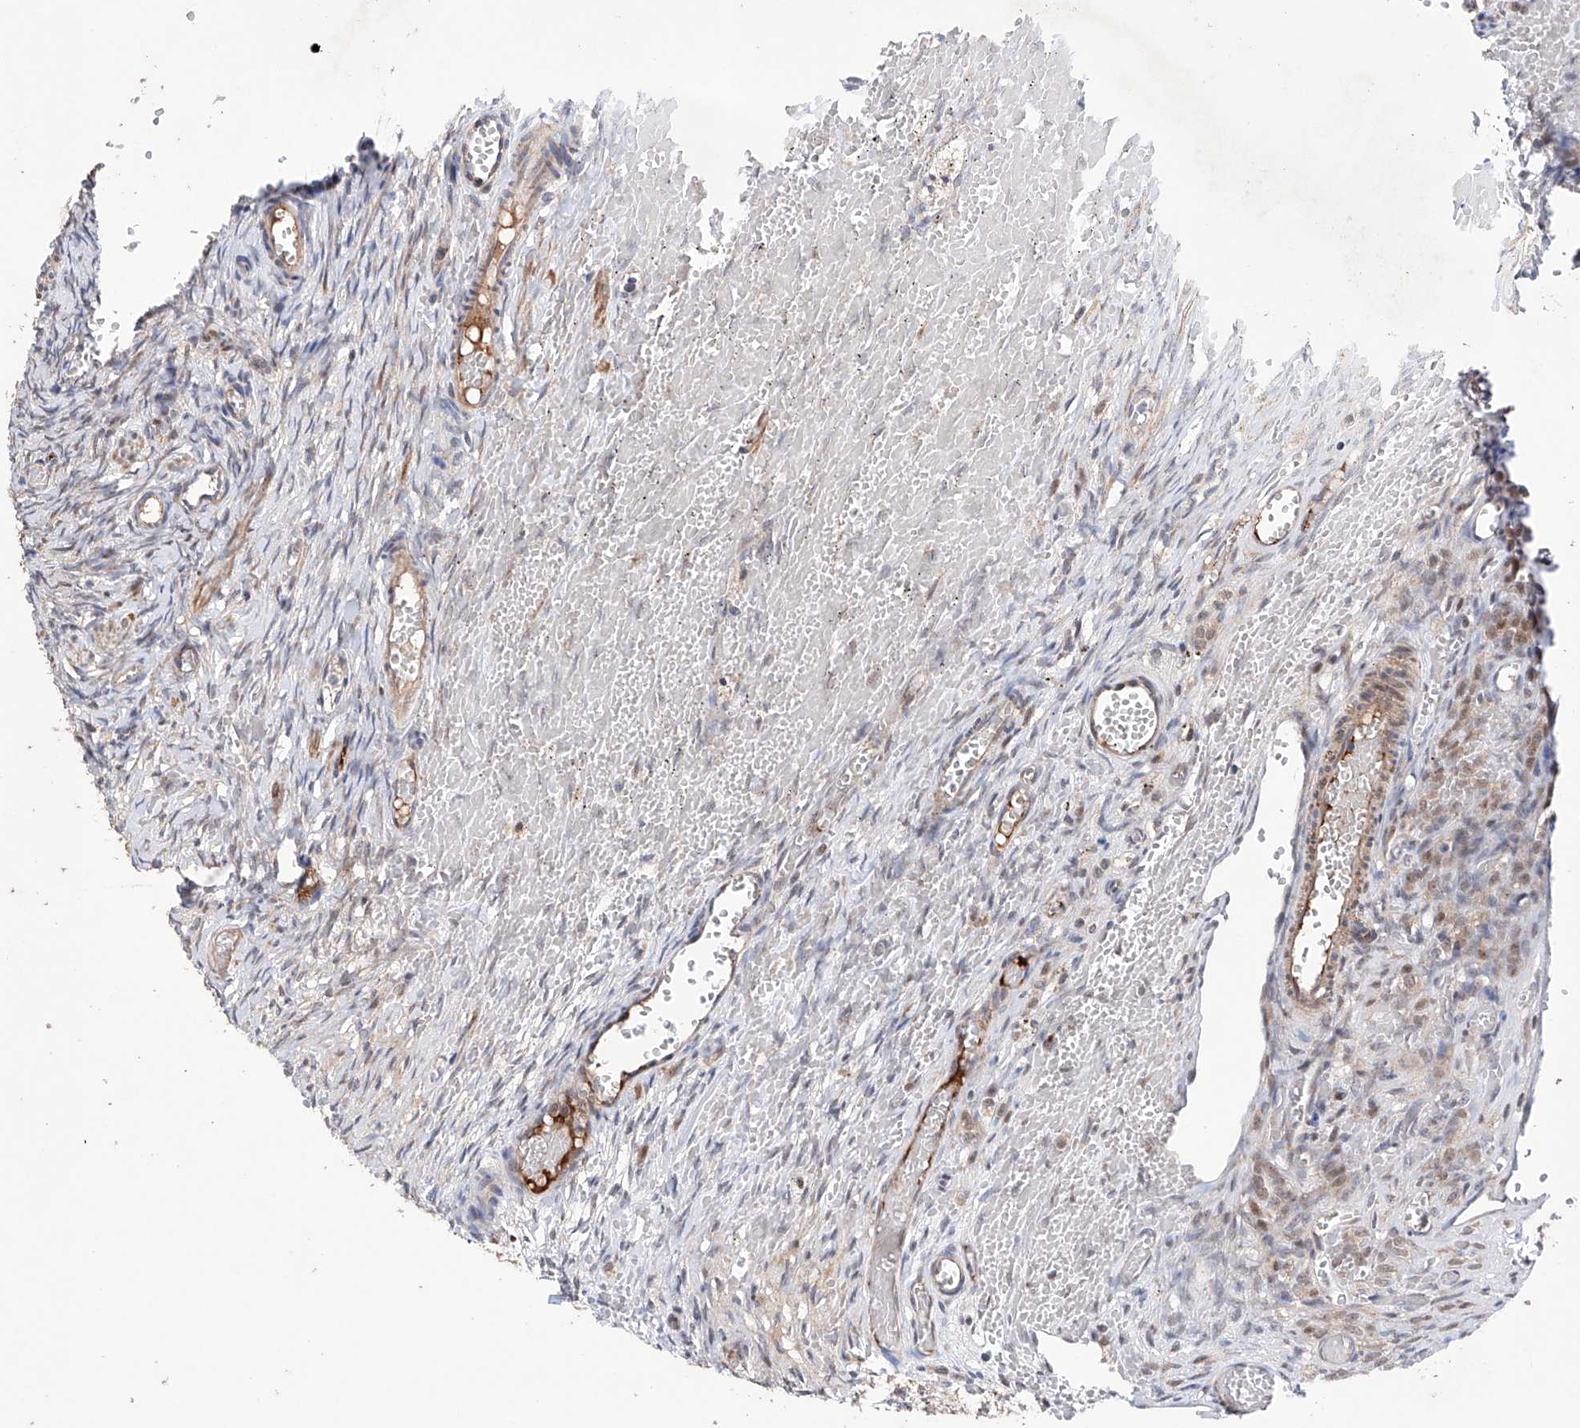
{"staining": {"intensity": "negative", "quantity": "none", "location": "none"}, "tissue": "ovary", "cell_type": "Ovarian stroma cells", "image_type": "normal", "snomed": [{"axis": "morphology", "description": "Adenocarcinoma, NOS"}, {"axis": "topography", "description": "Endometrium"}], "caption": "Ovarian stroma cells show no significant protein staining in unremarkable ovary. (DAB IHC with hematoxylin counter stain).", "gene": "AFG1L", "patient": {"sex": "female", "age": 32}}